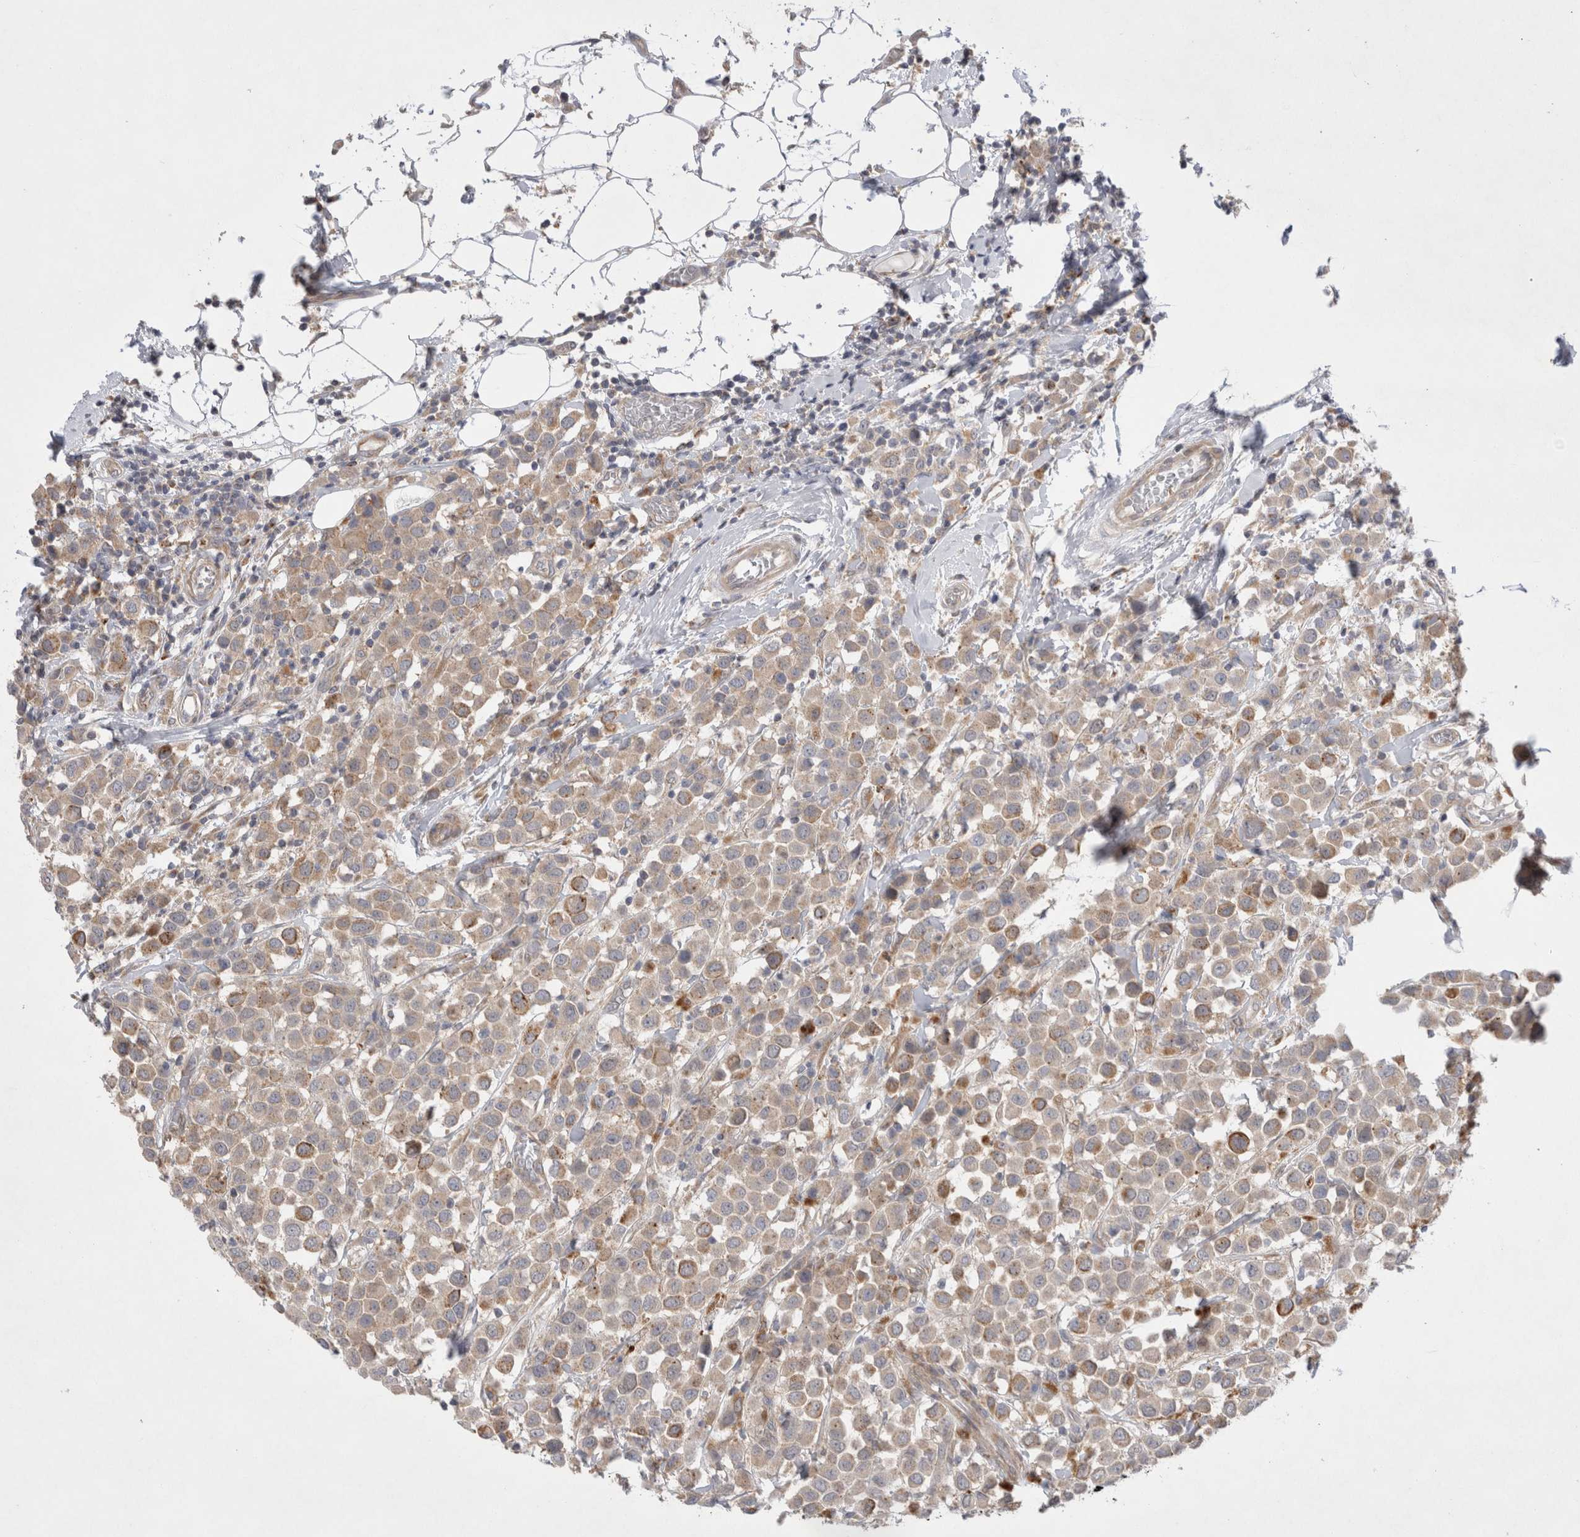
{"staining": {"intensity": "weak", "quantity": ">75%", "location": "cytoplasmic/membranous"}, "tissue": "breast cancer", "cell_type": "Tumor cells", "image_type": "cancer", "snomed": [{"axis": "morphology", "description": "Duct carcinoma"}, {"axis": "topography", "description": "Breast"}], "caption": "Human infiltrating ductal carcinoma (breast) stained with a brown dye reveals weak cytoplasmic/membranous positive expression in about >75% of tumor cells.", "gene": "NPC1", "patient": {"sex": "female", "age": 61}}